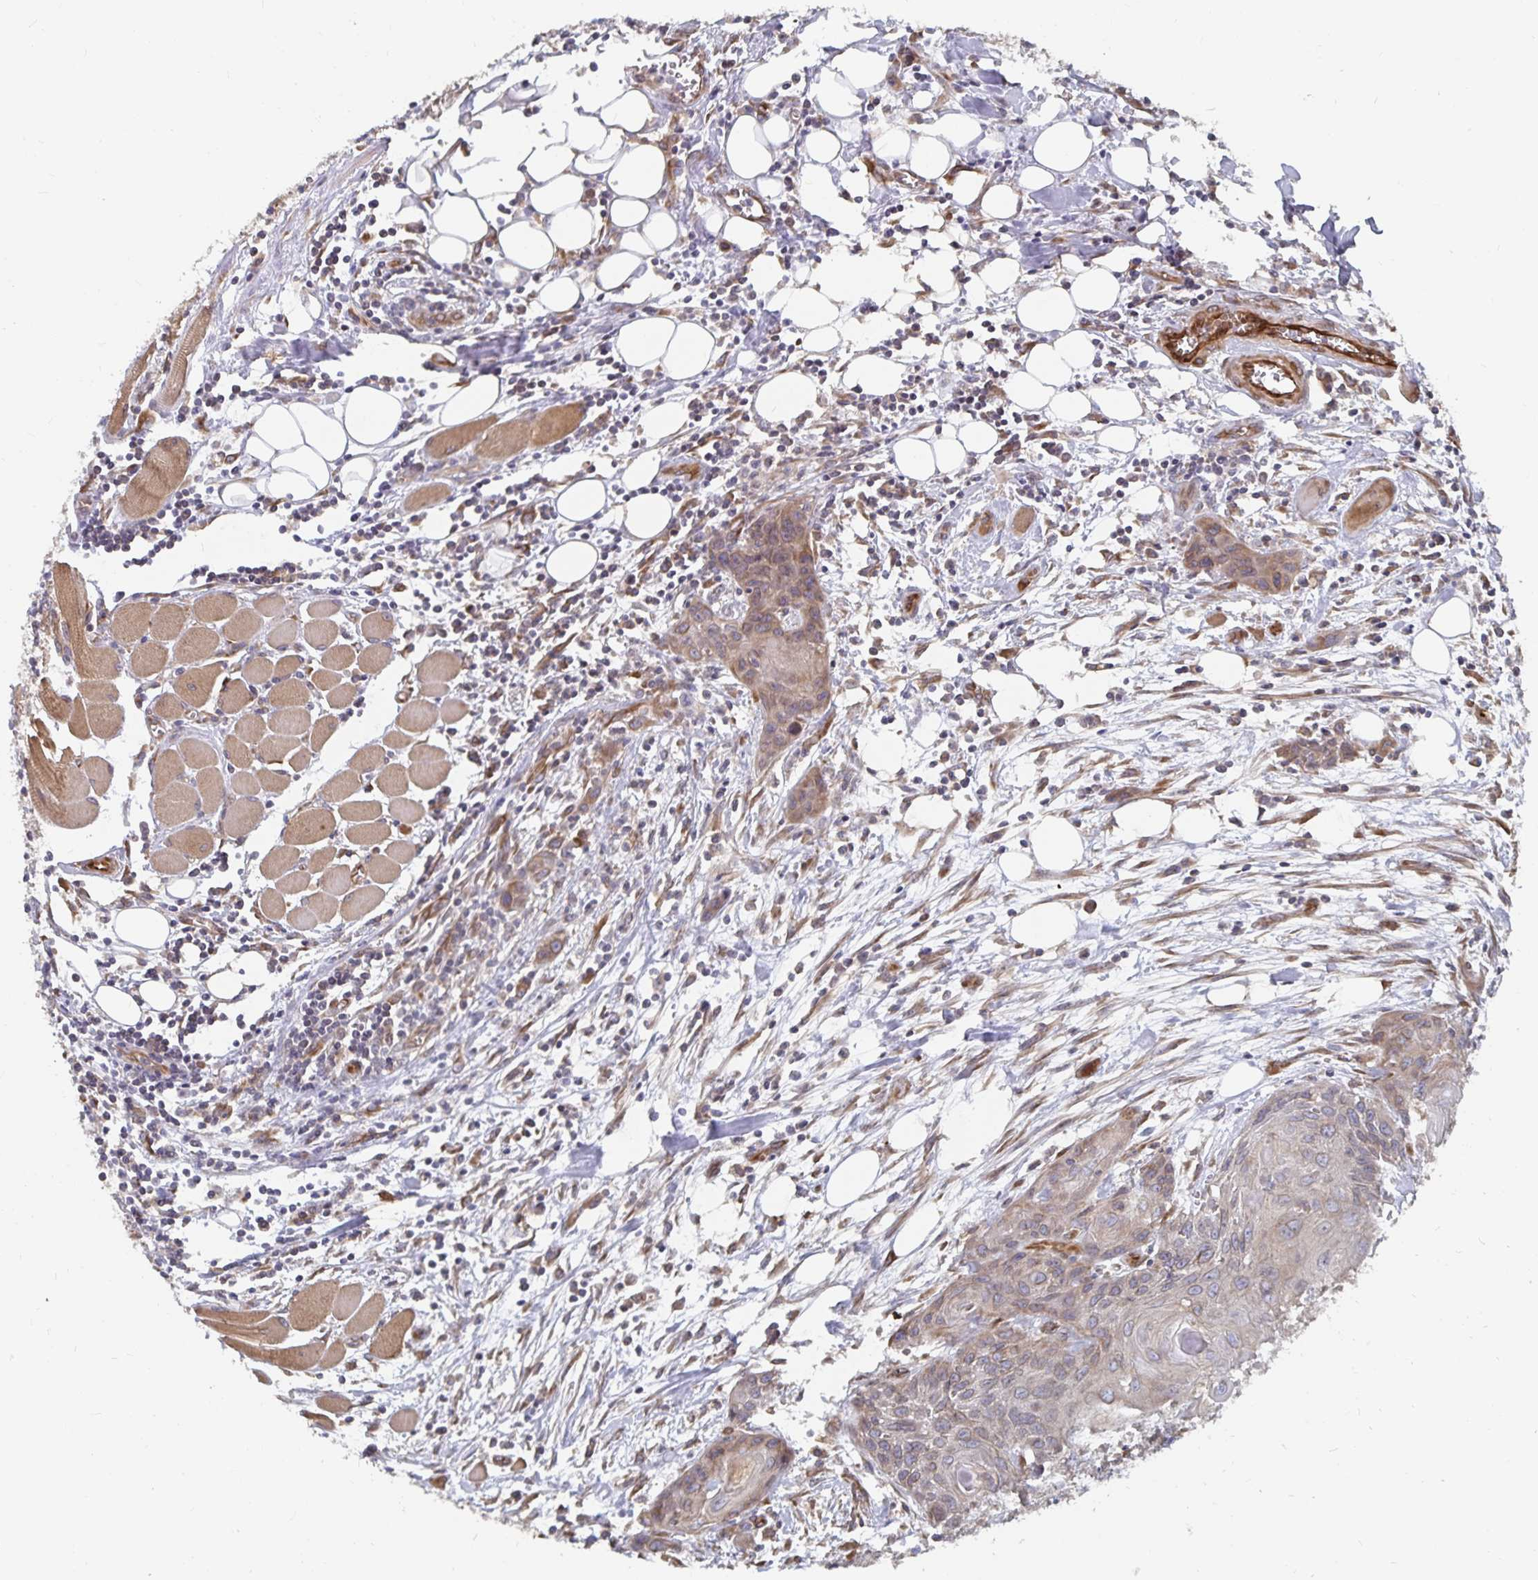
{"staining": {"intensity": "weak", "quantity": ">75%", "location": "cytoplasmic/membranous"}, "tissue": "head and neck cancer", "cell_type": "Tumor cells", "image_type": "cancer", "snomed": [{"axis": "morphology", "description": "Squamous cell carcinoma, NOS"}, {"axis": "topography", "description": "Oral tissue"}, {"axis": "topography", "description": "Head-Neck"}], "caption": "Protein staining by IHC demonstrates weak cytoplasmic/membranous expression in about >75% of tumor cells in head and neck squamous cell carcinoma. The staining was performed using DAB (3,3'-diaminobenzidine) to visualize the protein expression in brown, while the nuclei were stained in blue with hematoxylin (Magnification: 20x).", "gene": "BCAP29", "patient": {"sex": "male", "age": 58}}